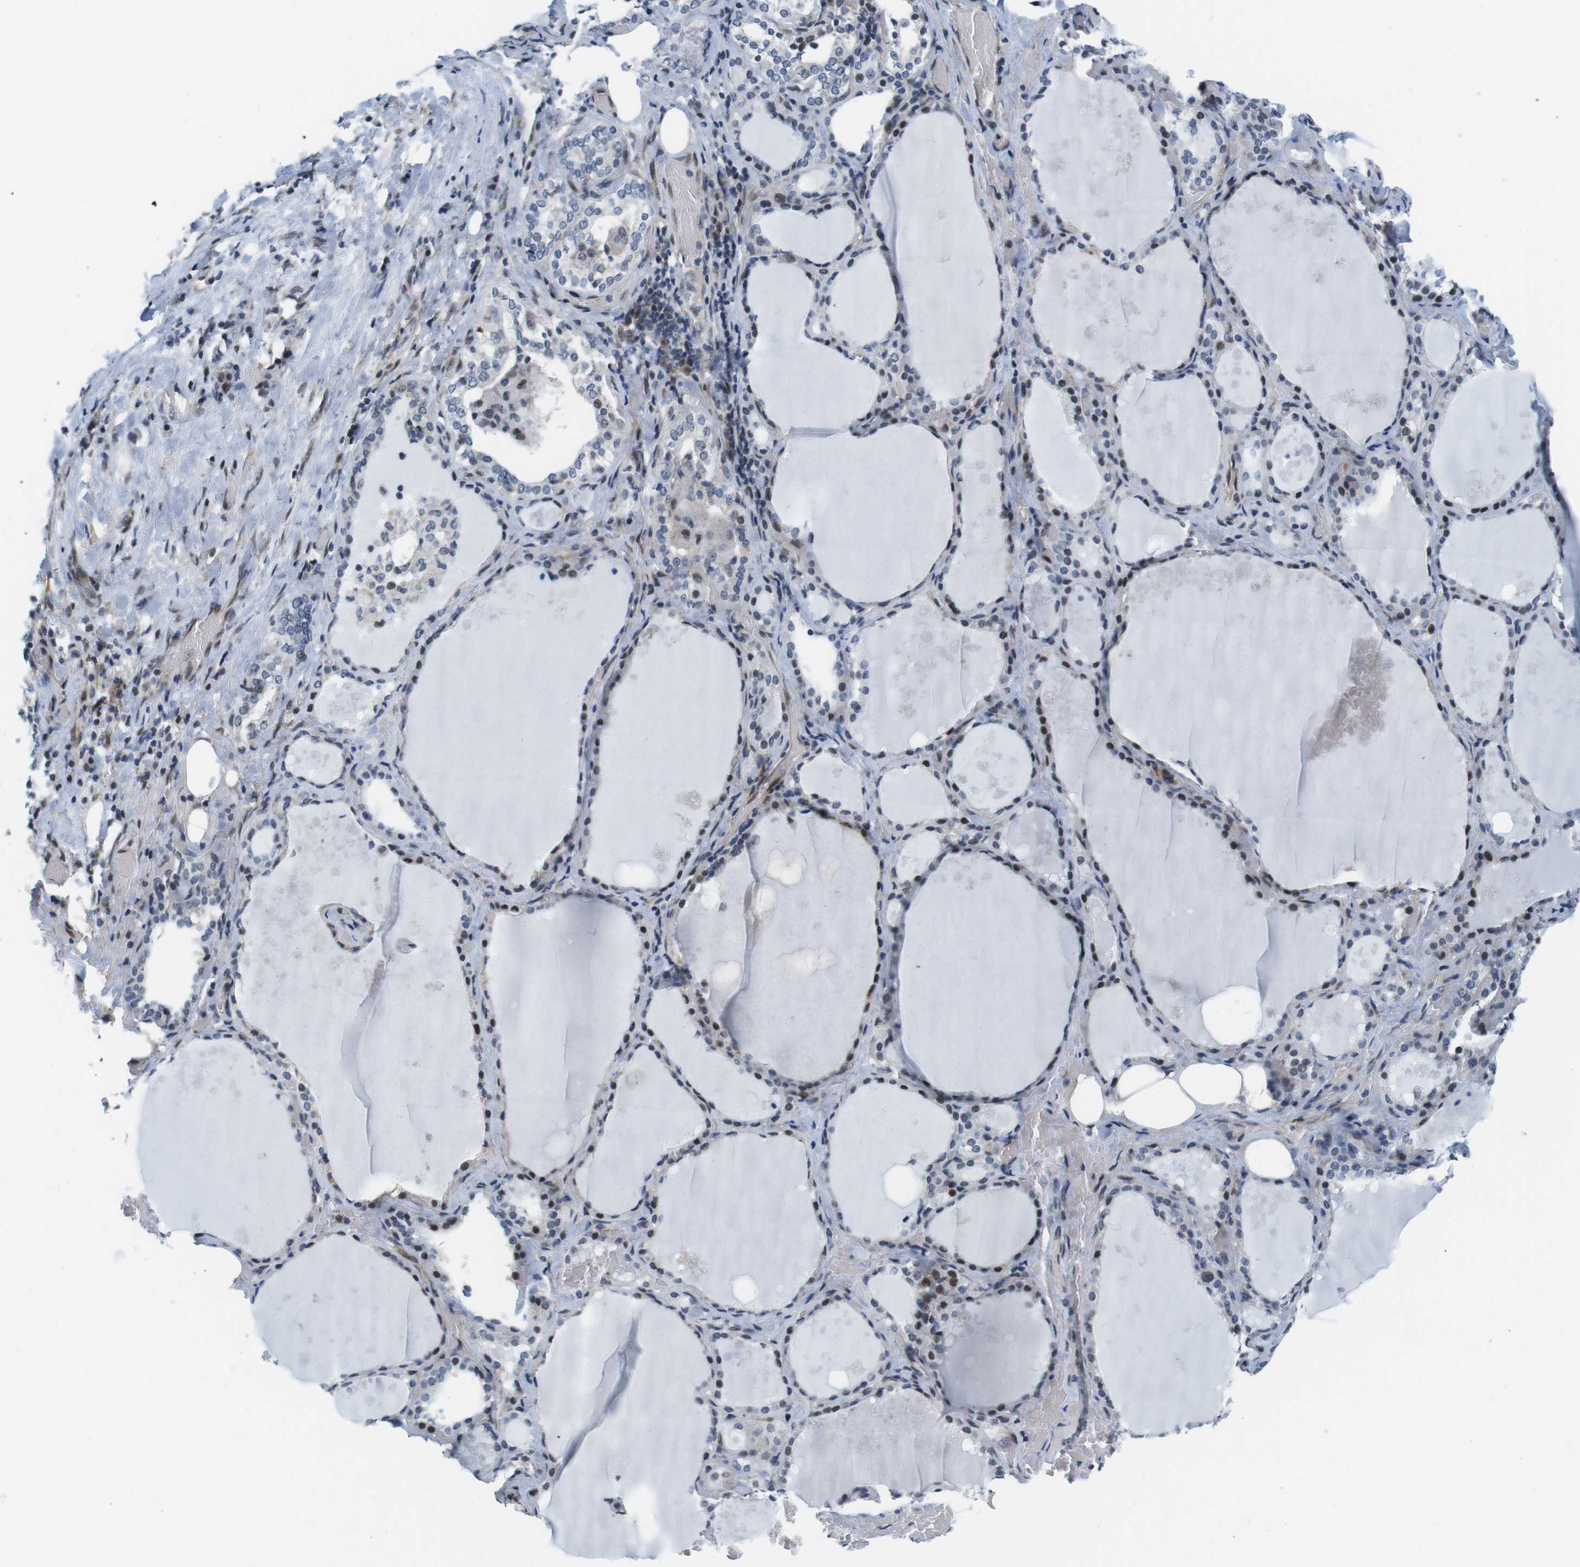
{"staining": {"intensity": "strong", "quantity": "25%-75%", "location": "nuclear"}, "tissue": "thyroid gland", "cell_type": "Glandular cells", "image_type": "normal", "snomed": [{"axis": "morphology", "description": "Normal tissue, NOS"}, {"axis": "topography", "description": "Thyroid gland"}], "caption": "Protein staining by IHC displays strong nuclear positivity in approximately 25%-75% of glandular cells in normal thyroid gland.", "gene": "MLH1", "patient": {"sex": "male", "age": 61}}